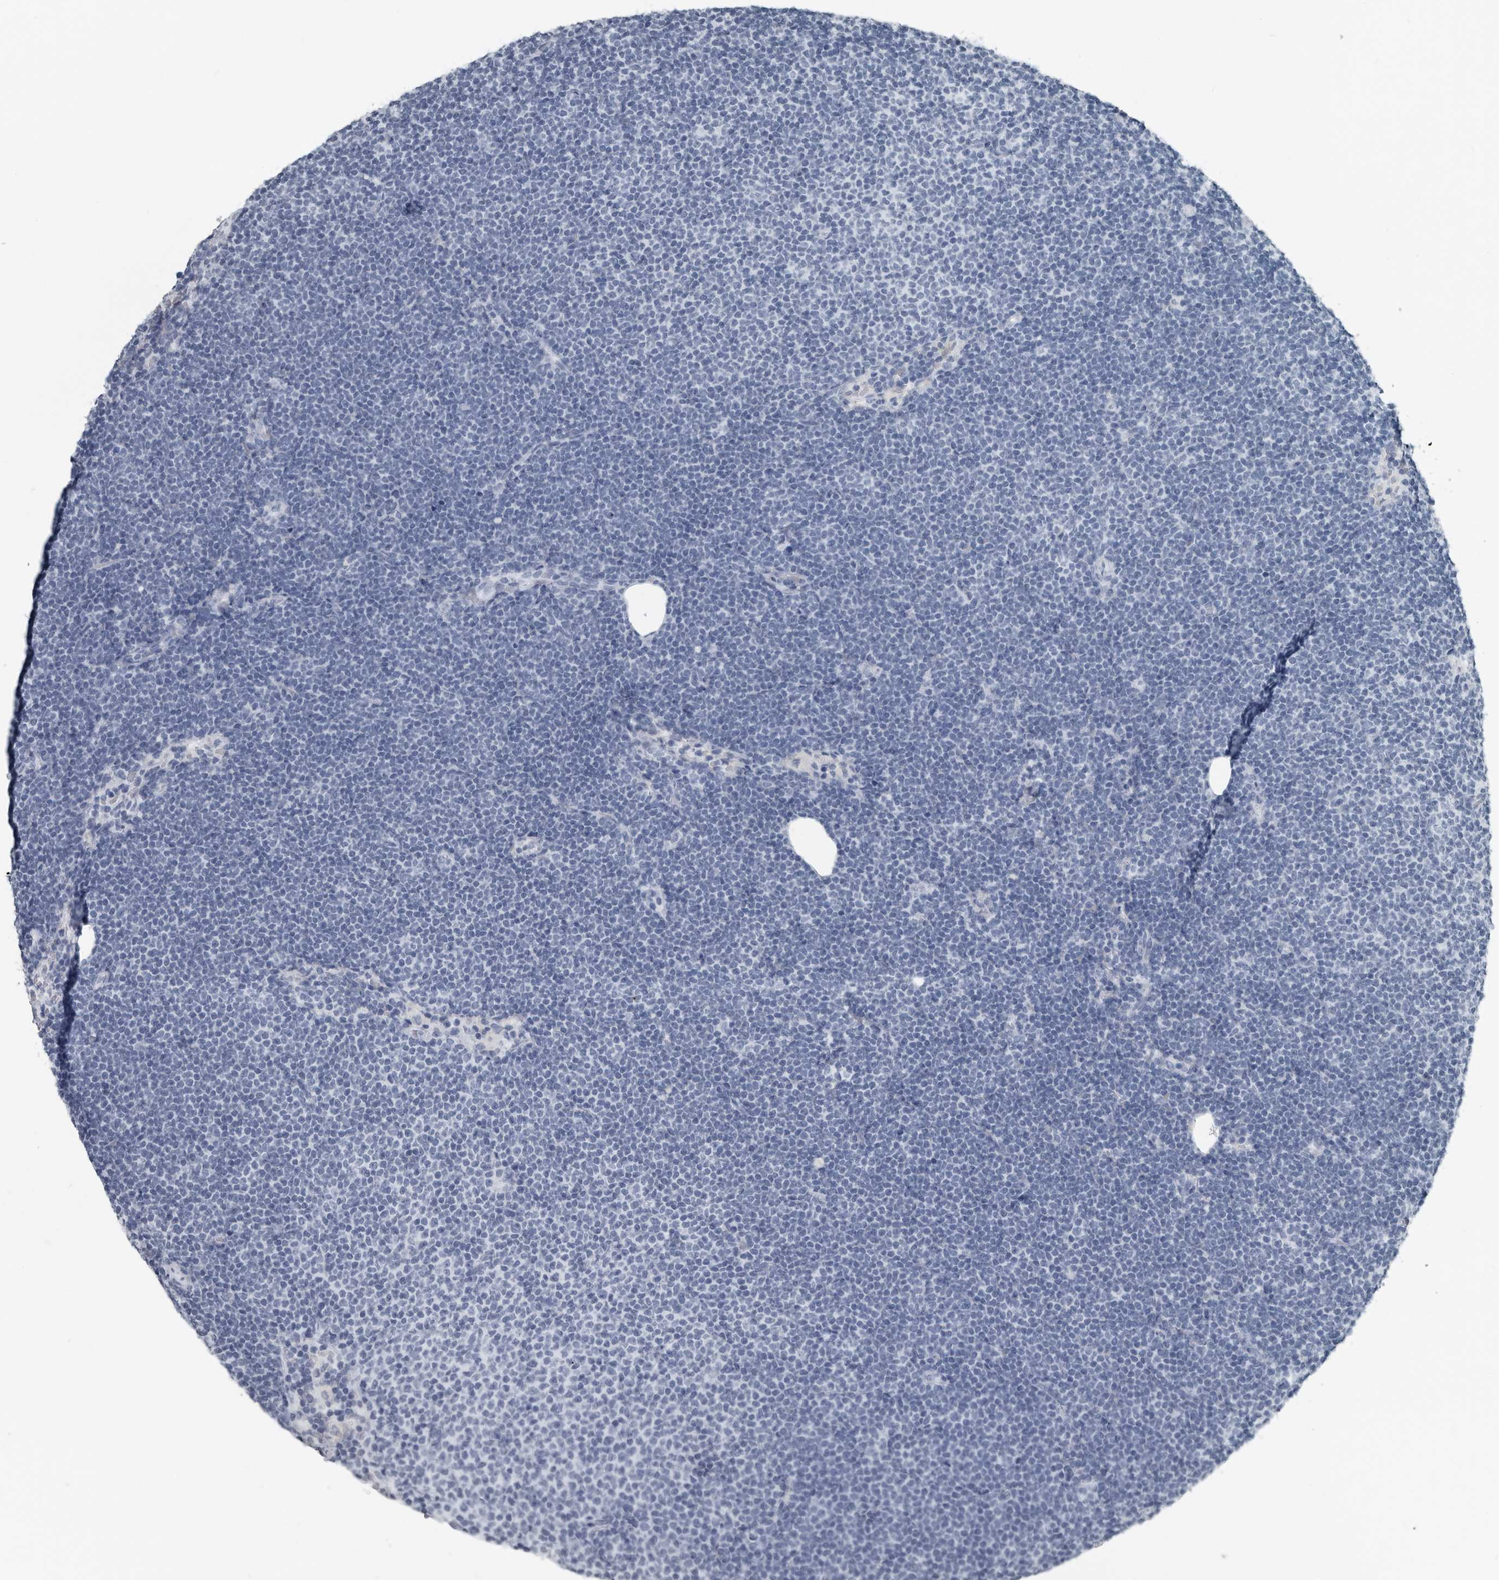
{"staining": {"intensity": "negative", "quantity": "none", "location": "none"}, "tissue": "lymphoma", "cell_type": "Tumor cells", "image_type": "cancer", "snomed": [{"axis": "morphology", "description": "Malignant lymphoma, non-Hodgkin's type, Low grade"}, {"axis": "topography", "description": "Lymph node"}], "caption": "Immunohistochemistry image of neoplastic tissue: lymphoma stained with DAB (3,3'-diaminobenzidine) reveals no significant protein expression in tumor cells.", "gene": "PRSS1", "patient": {"sex": "female", "age": 53}}